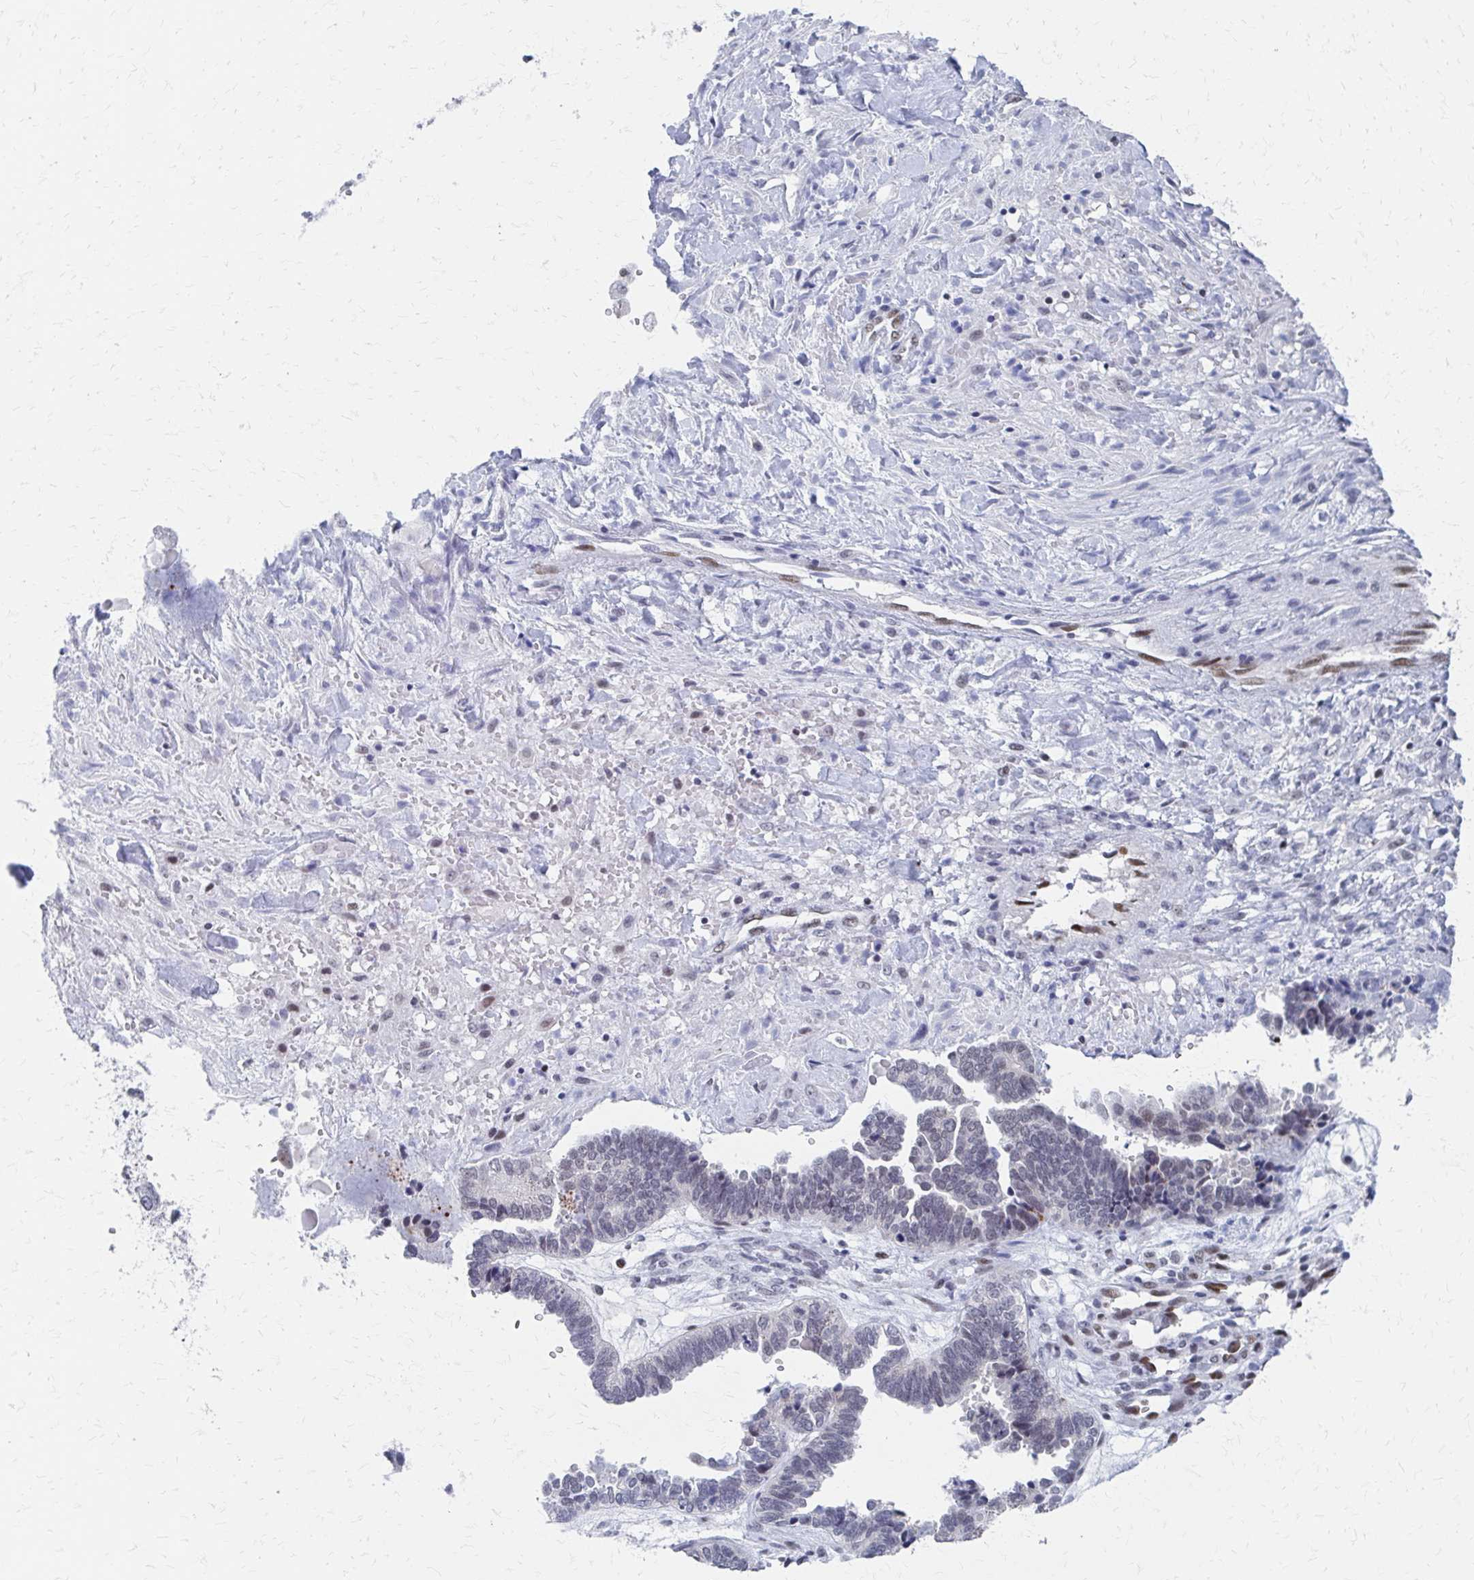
{"staining": {"intensity": "negative", "quantity": "none", "location": "none"}, "tissue": "ovarian cancer", "cell_type": "Tumor cells", "image_type": "cancer", "snomed": [{"axis": "morphology", "description": "Cystadenocarcinoma, serous, NOS"}, {"axis": "topography", "description": "Ovary"}], "caption": "Tumor cells show no significant staining in serous cystadenocarcinoma (ovarian).", "gene": "CDIN1", "patient": {"sex": "female", "age": 51}}